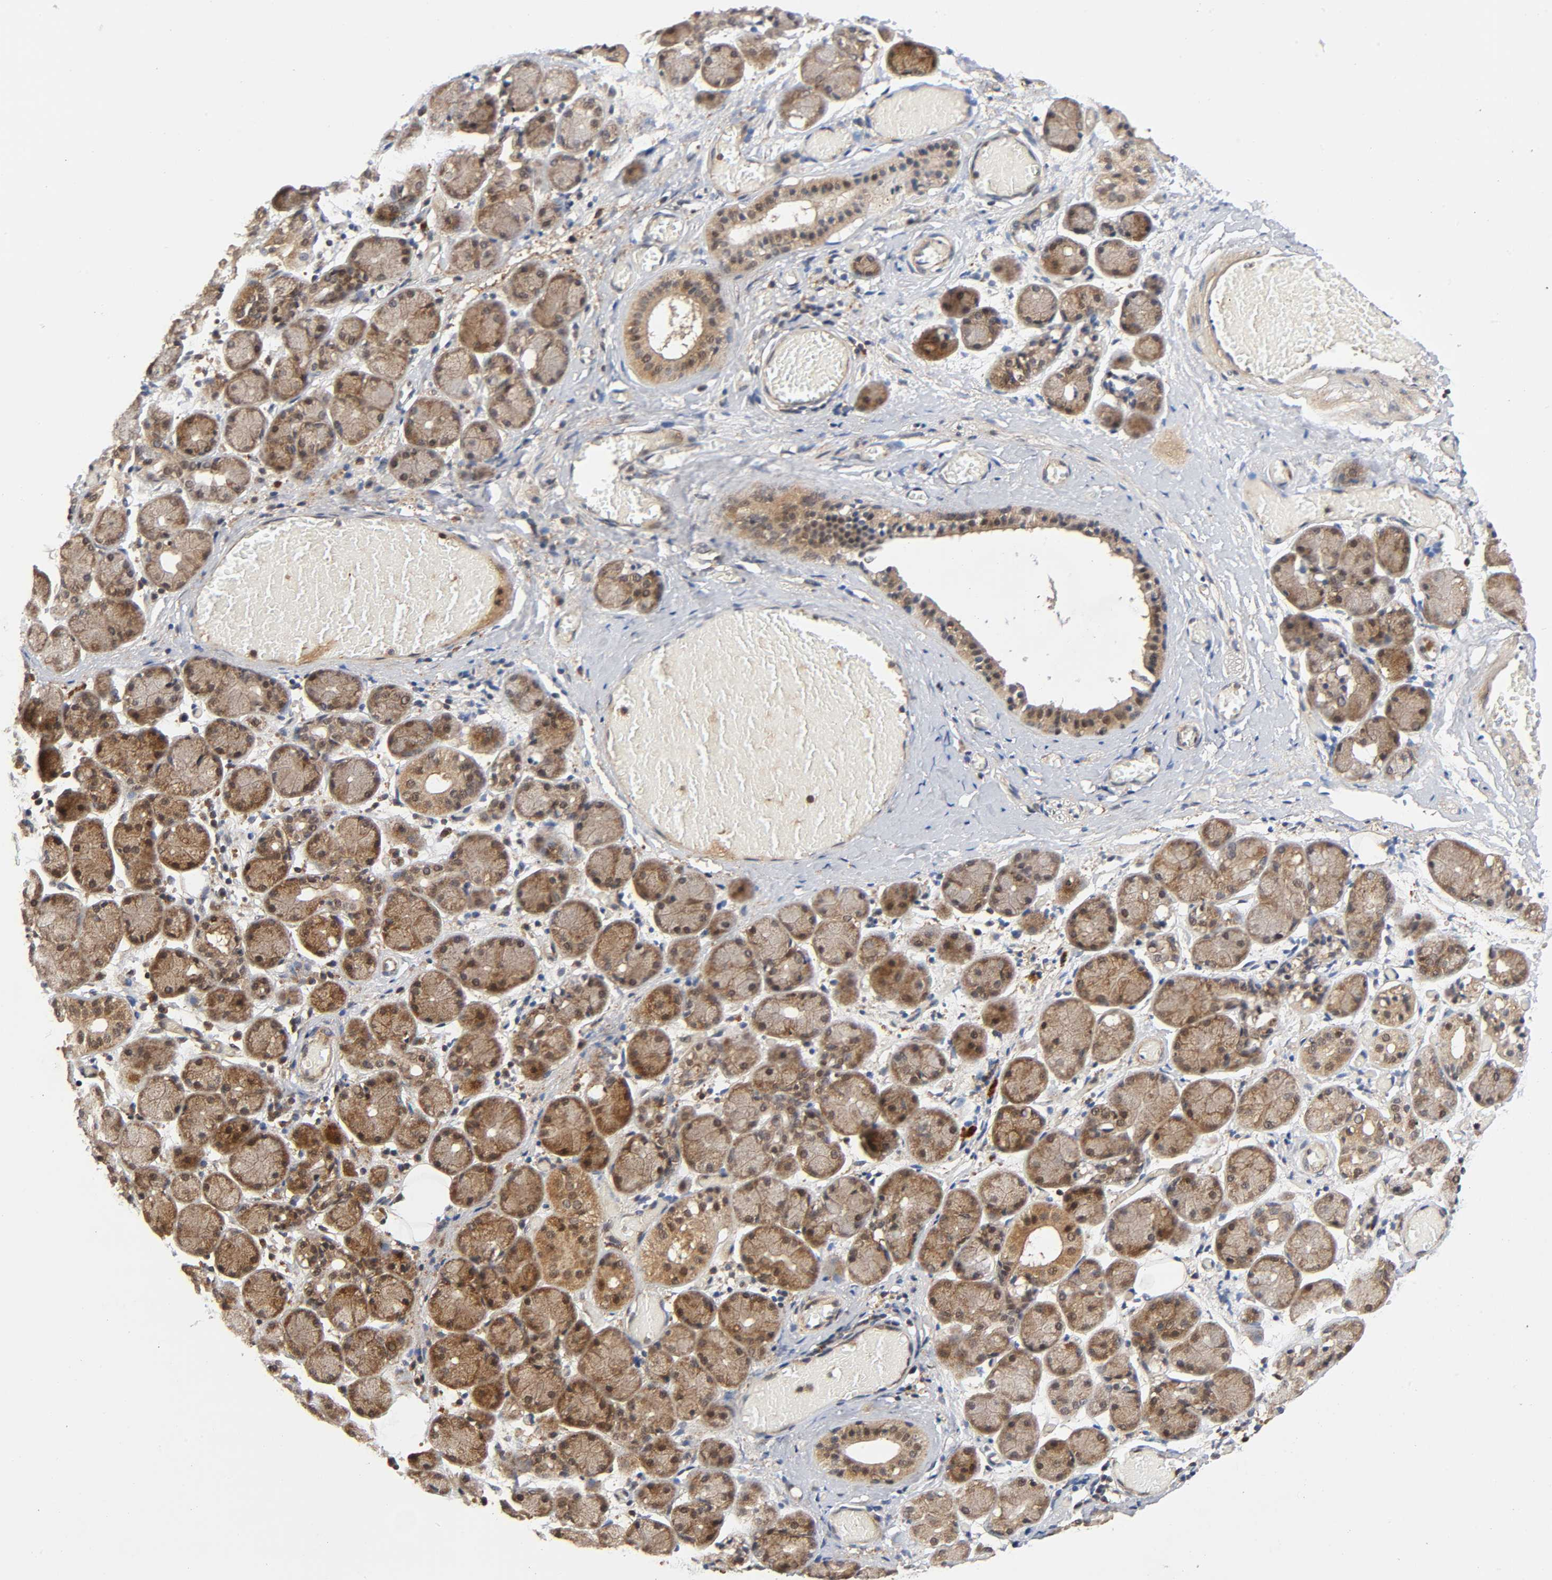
{"staining": {"intensity": "moderate", "quantity": ">75%", "location": "cytoplasmic/membranous"}, "tissue": "salivary gland", "cell_type": "Glandular cells", "image_type": "normal", "snomed": [{"axis": "morphology", "description": "Normal tissue, NOS"}, {"axis": "topography", "description": "Salivary gland"}], "caption": "Salivary gland stained with DAB immunohistochemistry shows medium levels of moderate cytoplasmic/membranous positivity in approximately >75% of glandular cells. Immunohistochemistry (ihc) stains the protein in brown and the nuclei are stained blue.", "gene": "CASP9", "patient": {"sex": "female", "age": 24}}